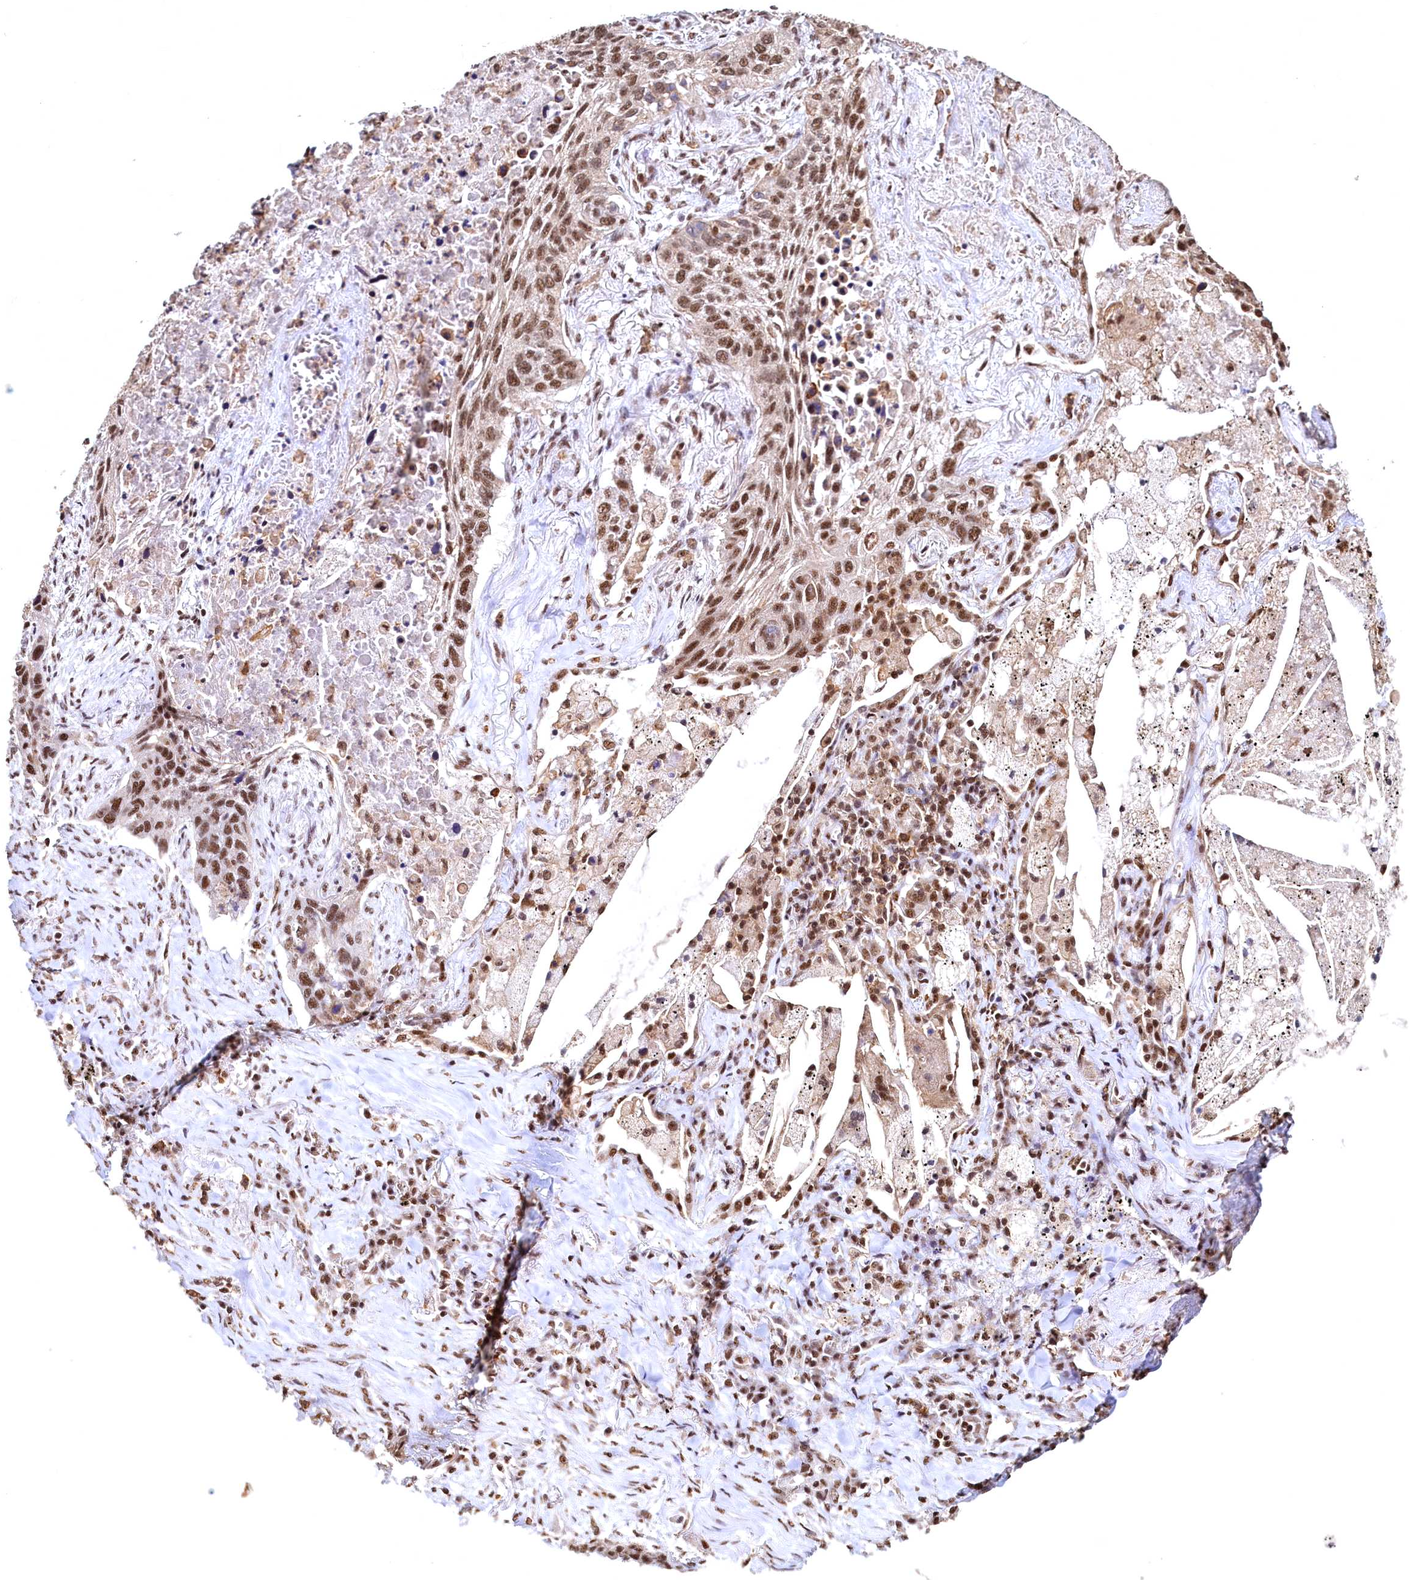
{"staining": {"intensity": "moderate", "quantity": ">75%", "location": "nuclear"}, "tissue": "lung cancer", "cell_type": "Tumor cells", "image_type": "cancer", "snomed": [{"axis": "morphology", "description": "Squamous cell carcinoma, NOS"}, {"axis": "topography", "description": "Lung"}], "caption": "IHC image of neoplastic tissue: squamous cell carcinoma (lung) stained using IHC shows medium levels of moderate protein expression localized specifically in the nuclear of tumor cells, appearing as a nuclear brown color.", "gene": "RSRC2", "patient": {"sex": "female", "age": 63}}